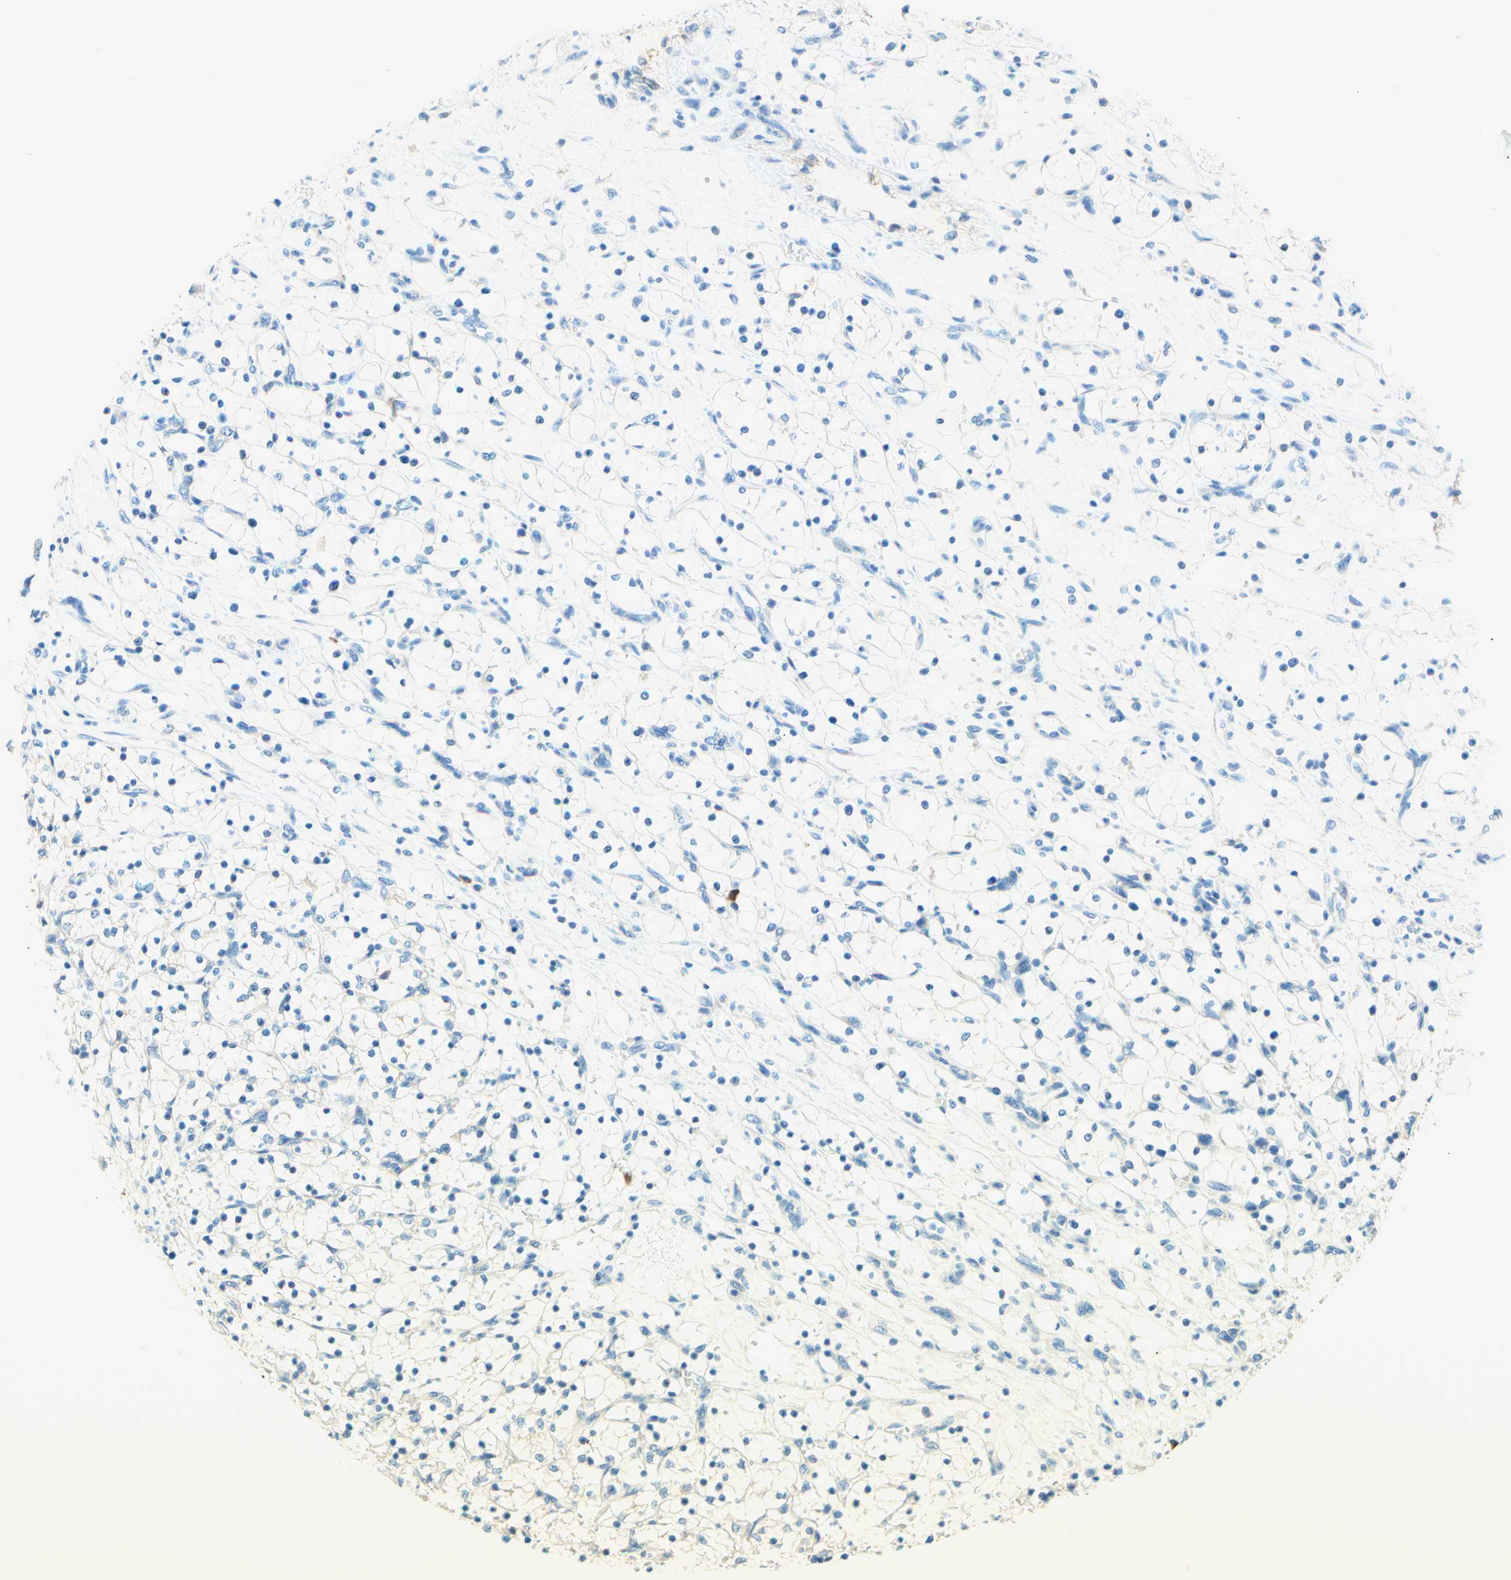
{"staining": {"intensity": "negative", "quantity": "none", "location": "none"}, "tissue": "renal cancer", "cell_type": "Tumor cells", "image_type": "cancer", "snomed": [{"axis": "morphology", "description": "Adenocarcinoma, NOS"}, {"axis": "topography", "description": "Kidney"}], "caption": "Image shows no protein staining in tumor cells of renal adenocarcinoma tissue.", "gene": "PASD1", "patient": {"sex": "female", "age": 69}}